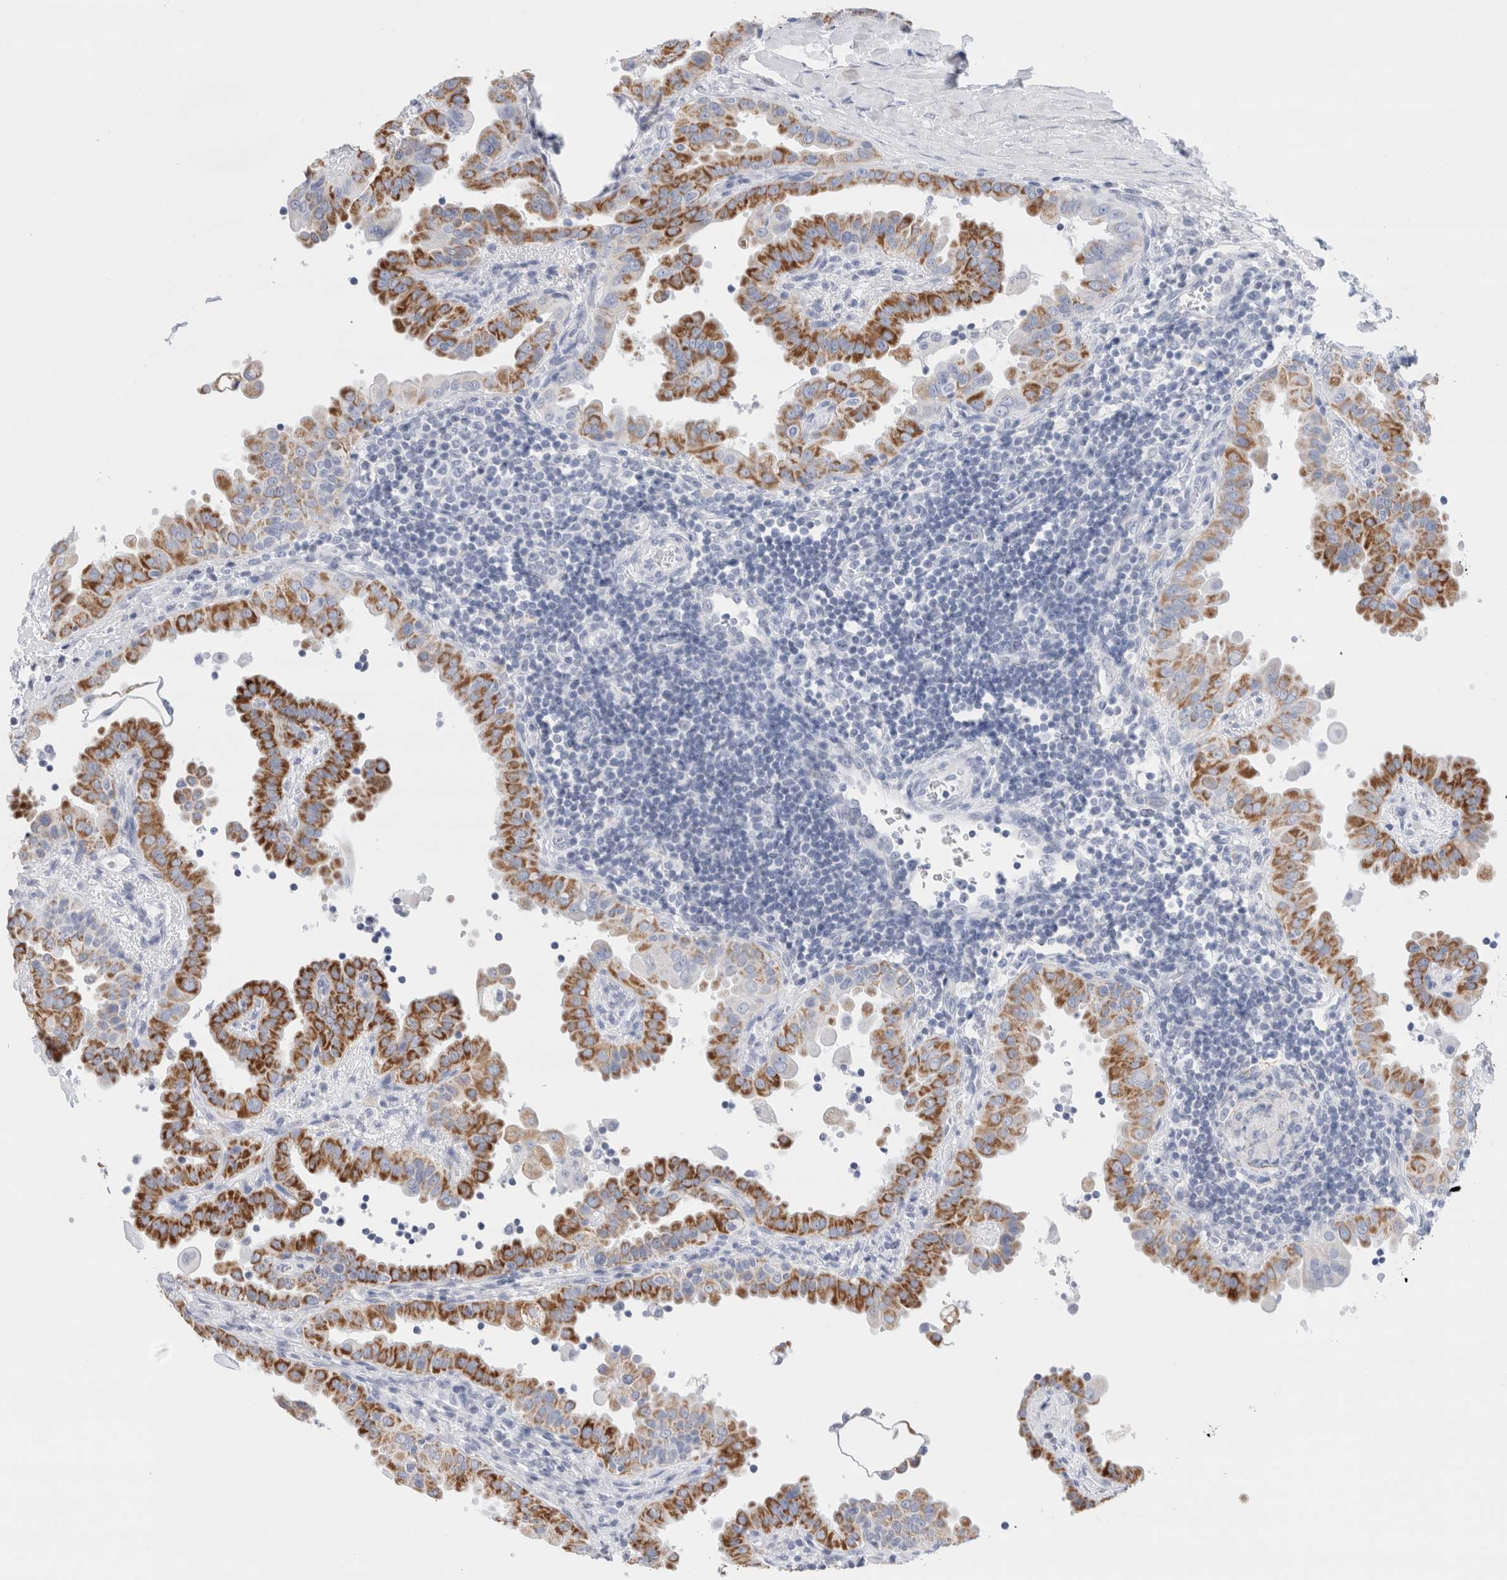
{"staining": {"intensity": "strong", "quantity": "25%-75%", "location": "cytoplasmic/membranous"}, "tissue": "thyroid cancer", "cell_type": "Tumor cells", "image_type": "cancer", "snomed": [{"axis": "morphology", "description": "Papillary adenocarcinoma, NOS"}, {"axis": "topography", "description": "Thyroid gland"}], "caption": "Immunohistochemistry (IHC) histopathology image of papillary adenocarcinoma (thyroid) stained for a protein (brown), which displays high levels of strong cytoplasmic/membranous staining in approximately 25%-75% of tumor cells.", "gene": "ECHDC2", "patient": {"sex": "male", "age": 33}}